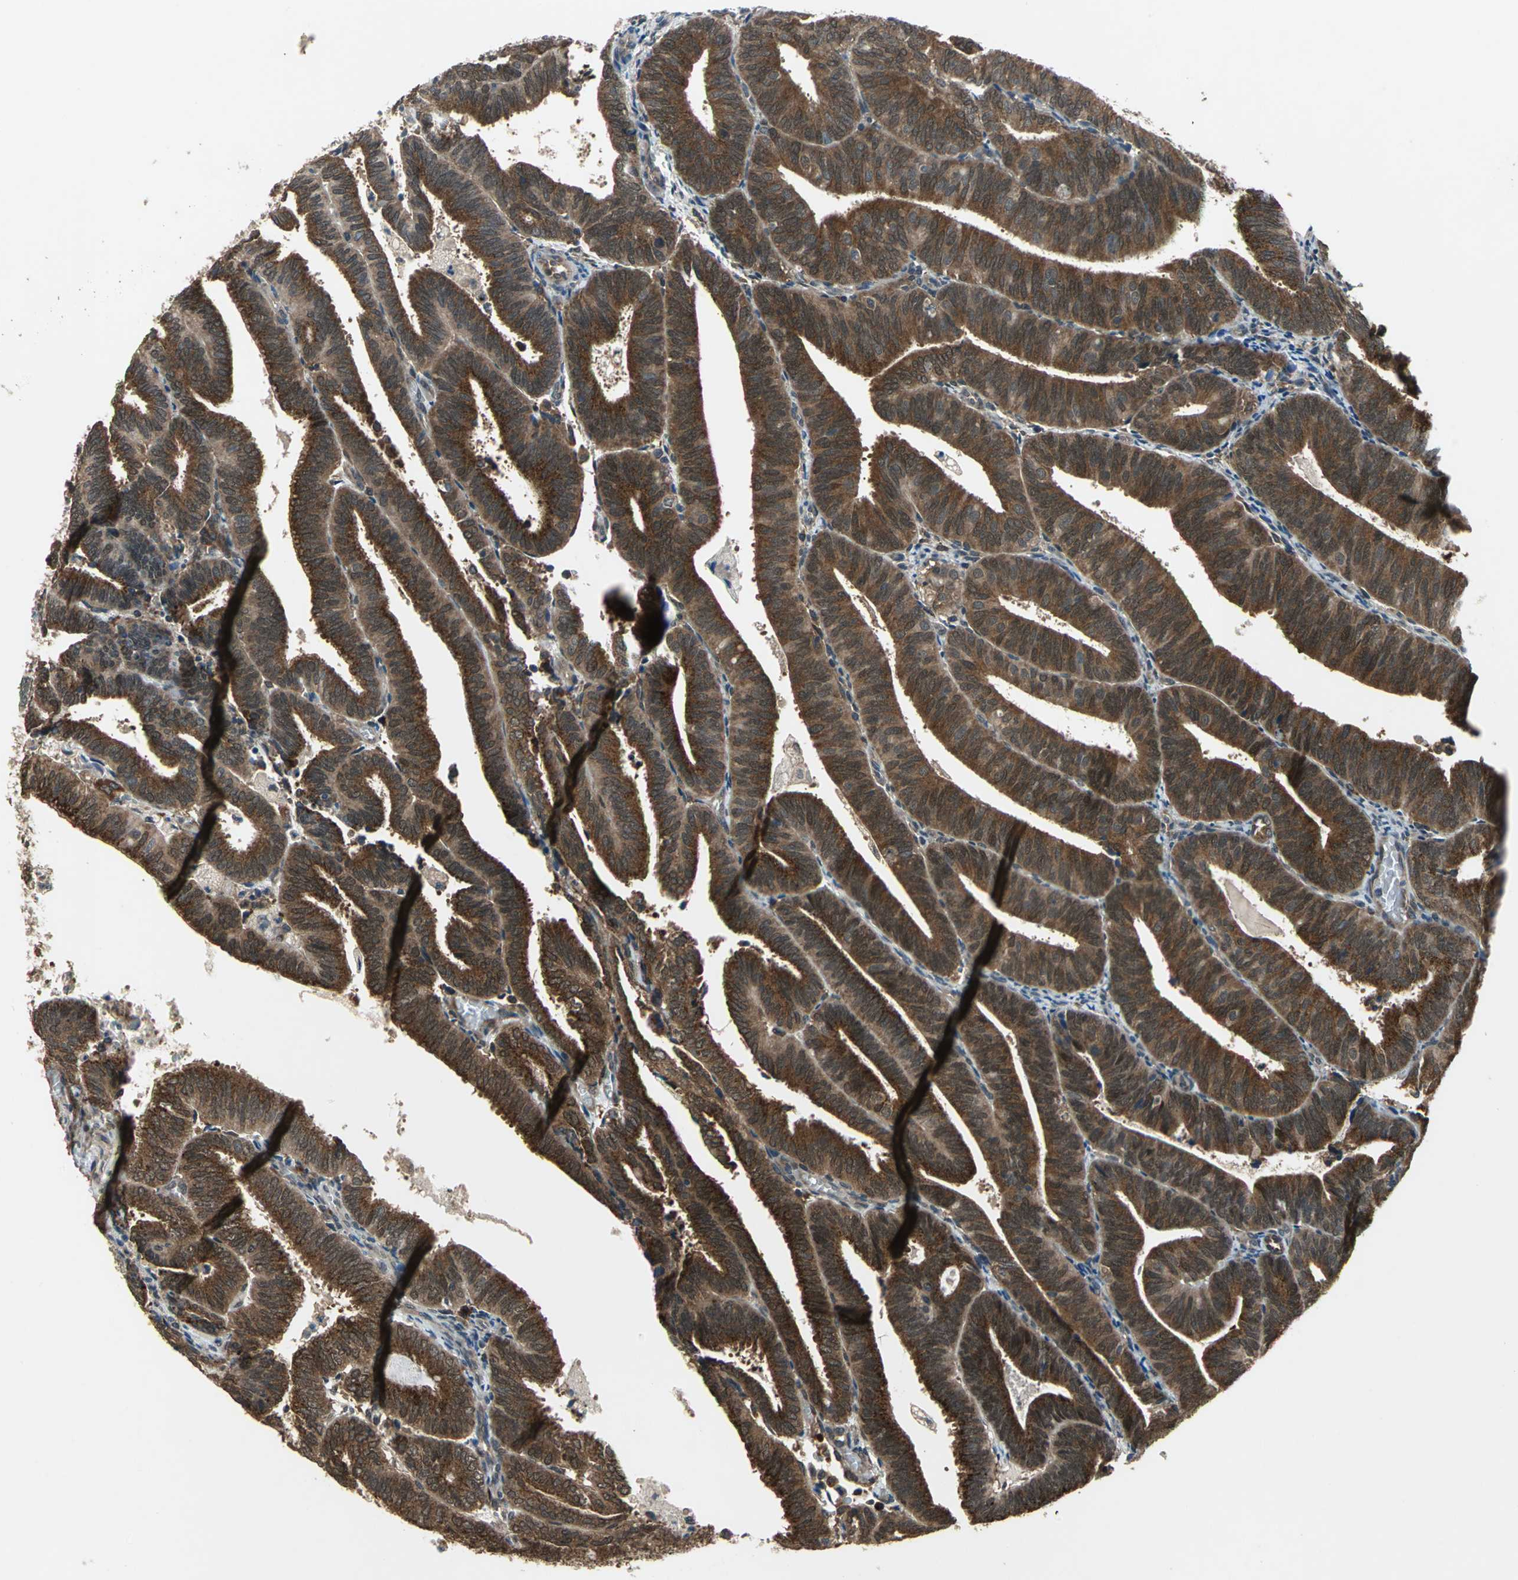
{"staining": {"intensity": "strong", "quantity": ">75%", "location": "cytoplasmic/membranous,nuclear"}, "tissue": "endometrial cancer", "cell_type": "Tumor cells", "image_type": "cancer", "snomed": [{"axis": "morphology", "description": "Adenocarcinoma, NOS"}, {"axis": "topography", "description": "Uterus"}], "caption": "Endometrial cancer stained with a protein marker shows strong staining in tumor cells.", "gene": "NFKBIE", "patient": {"sex": "female", "age": 60}}